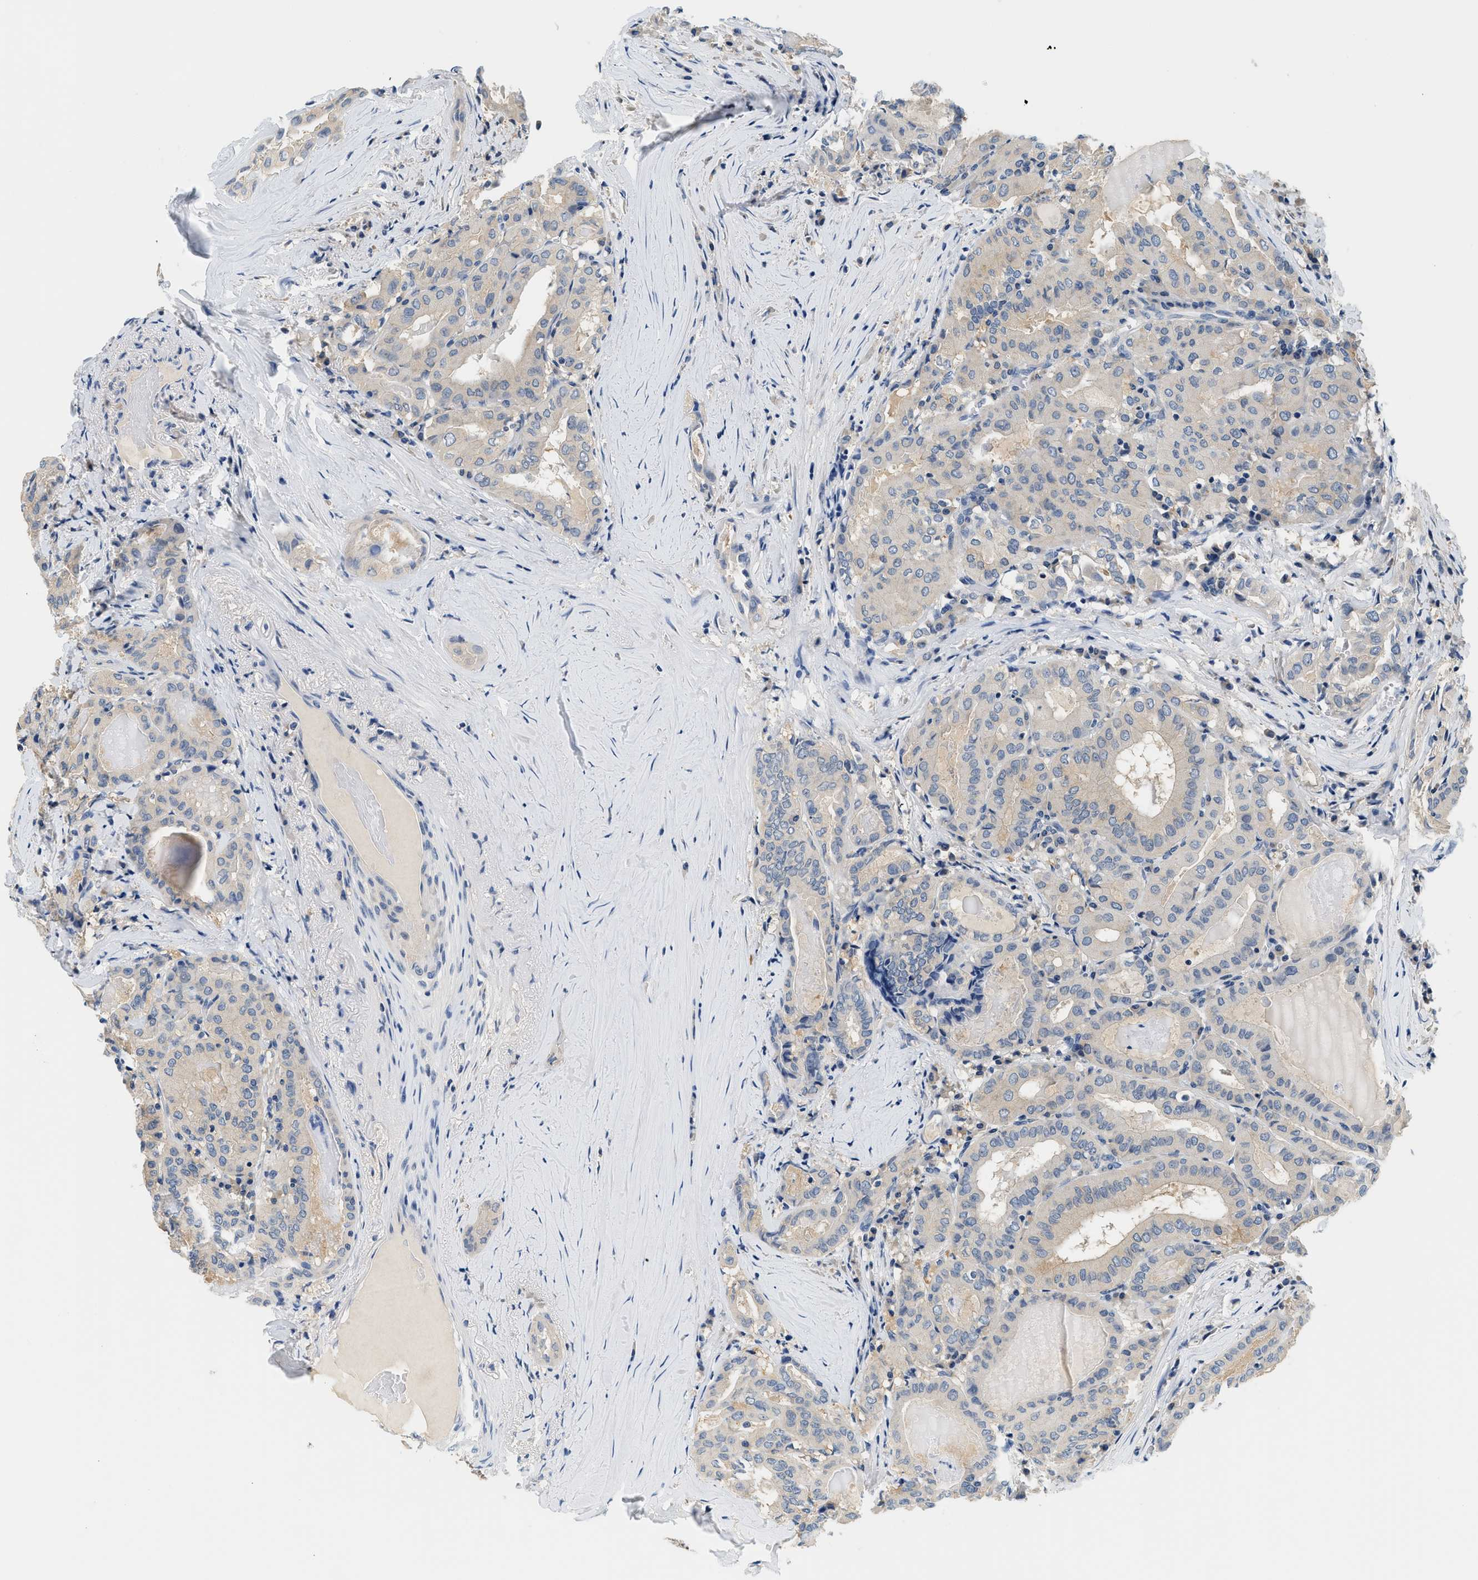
{"staining": {"intensity": "negative", "quantity": "none", "location": "none"}, "tissue": "thyroid cancer", "cell_type": "Tumor cells", "image_type": "cancer", "snomed": [{"axis": "morphology", "description": "Papillary adenocarcinoma, NOS"}, {"axis": "topography", "description": "Thyroid gland"}], "caption": "This image is of thyroid papillary adenocarcinoma stained with immunohistochemistry to label a protein in brown with the nuclei are counter-stained blue. There is no expression in tumor cells.", "gene": "SLC35E1", "patient": {"sex": "female", "age": 42}}